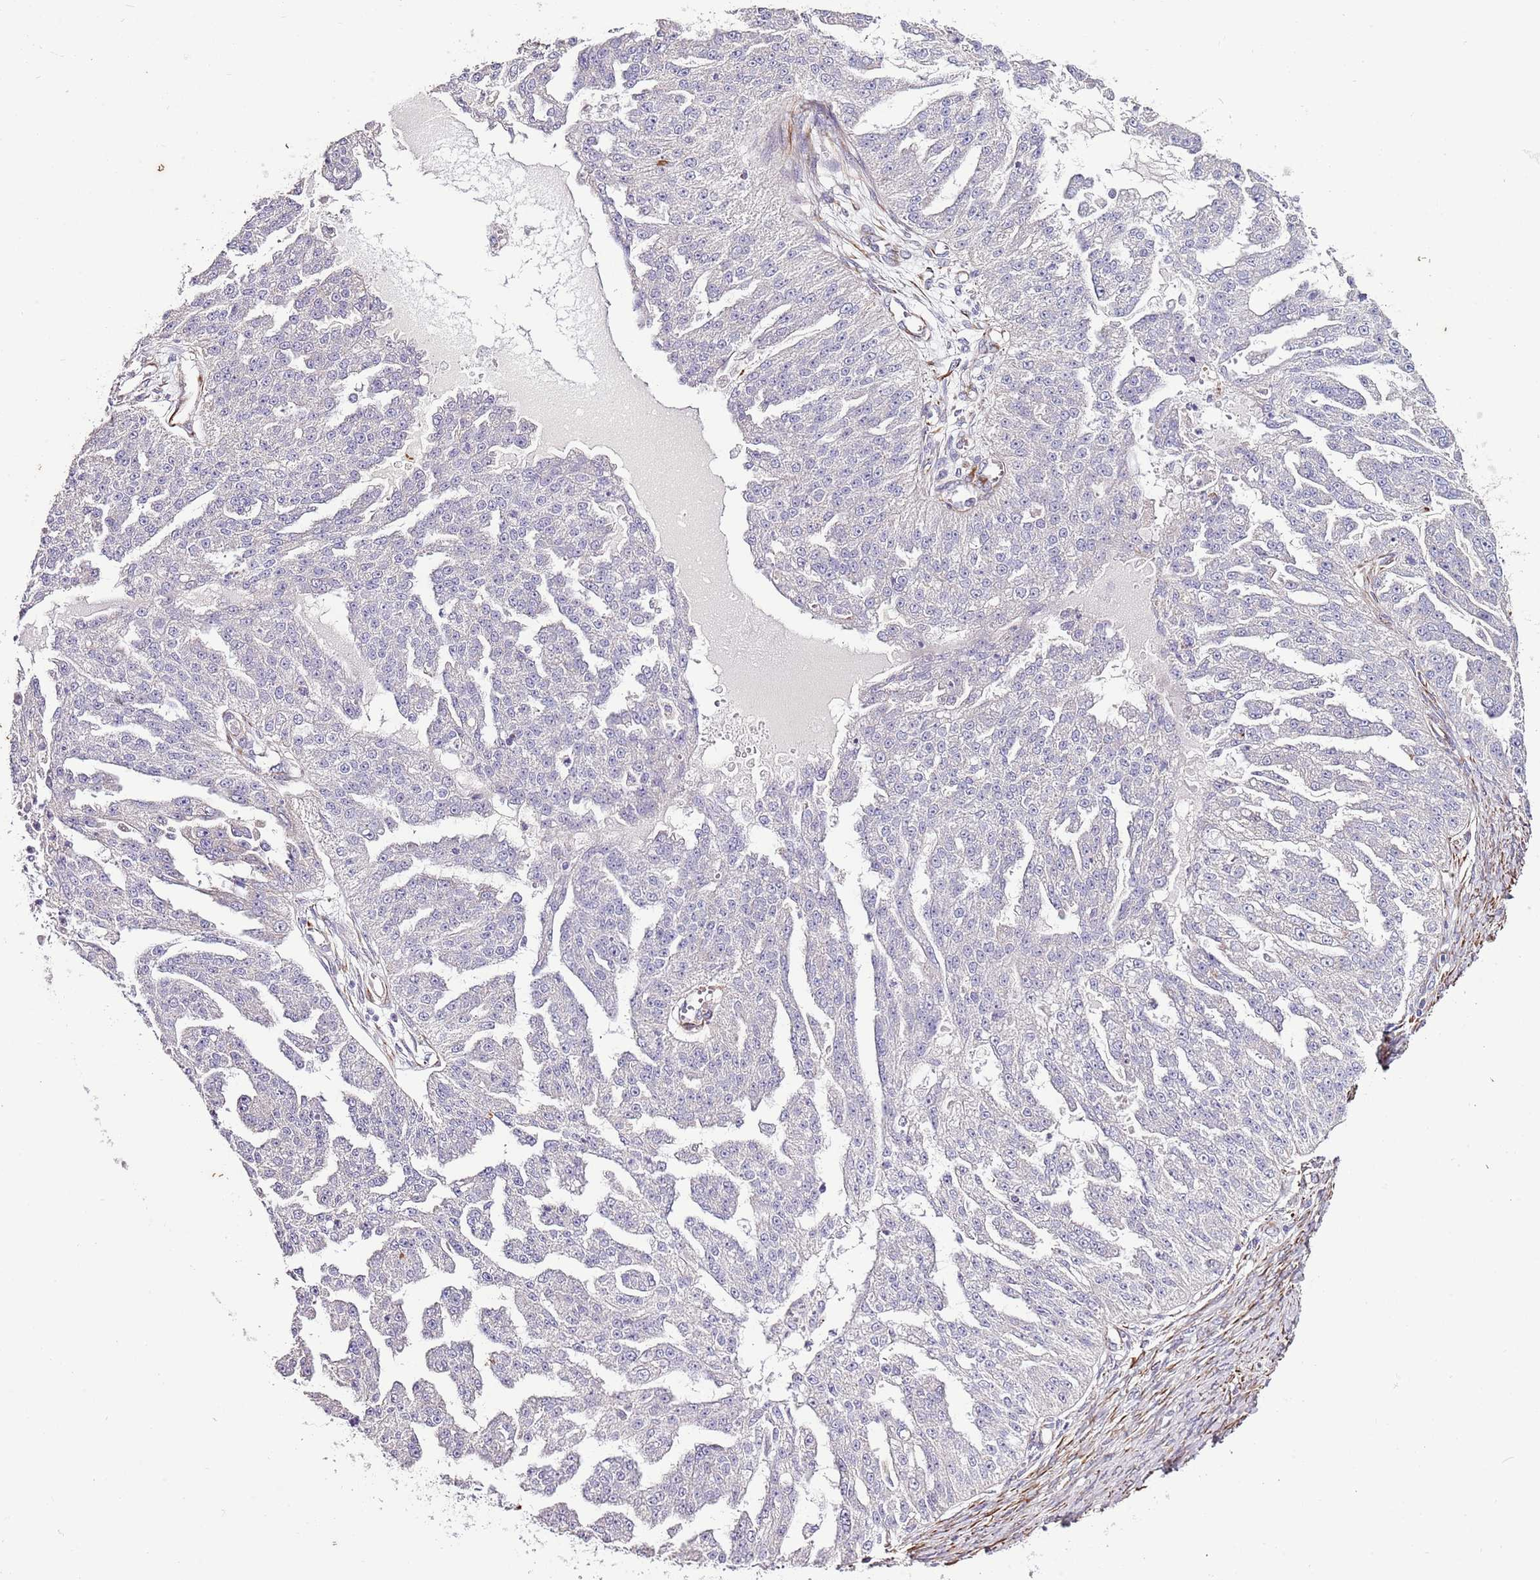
{"staining": {"intensity": "negative", "quantity": "none", "location": "none"}, "tissue": "ovarian cancer", "cell_type": "Tumor cells", "image_type": "cancer", "snomed": [{"axis": "morphology", "description": "Cystadenocarcinoma, serous, NOS"}, {"axis": "topography", "description": "Ovary"}], "caption": "Immunohistochemistry (IHC) of serous cystadenocarcinoma (ovarian) reveals no positivity in tumor cells. Brightfield microscopy of IHC stained with DAB (3,3'-diaminobenzidine) (brown) and hematoxylin (blue), captured at high magnification.", "gene": "ZNF786", "patient": {"sex": "female", "age": 58}}